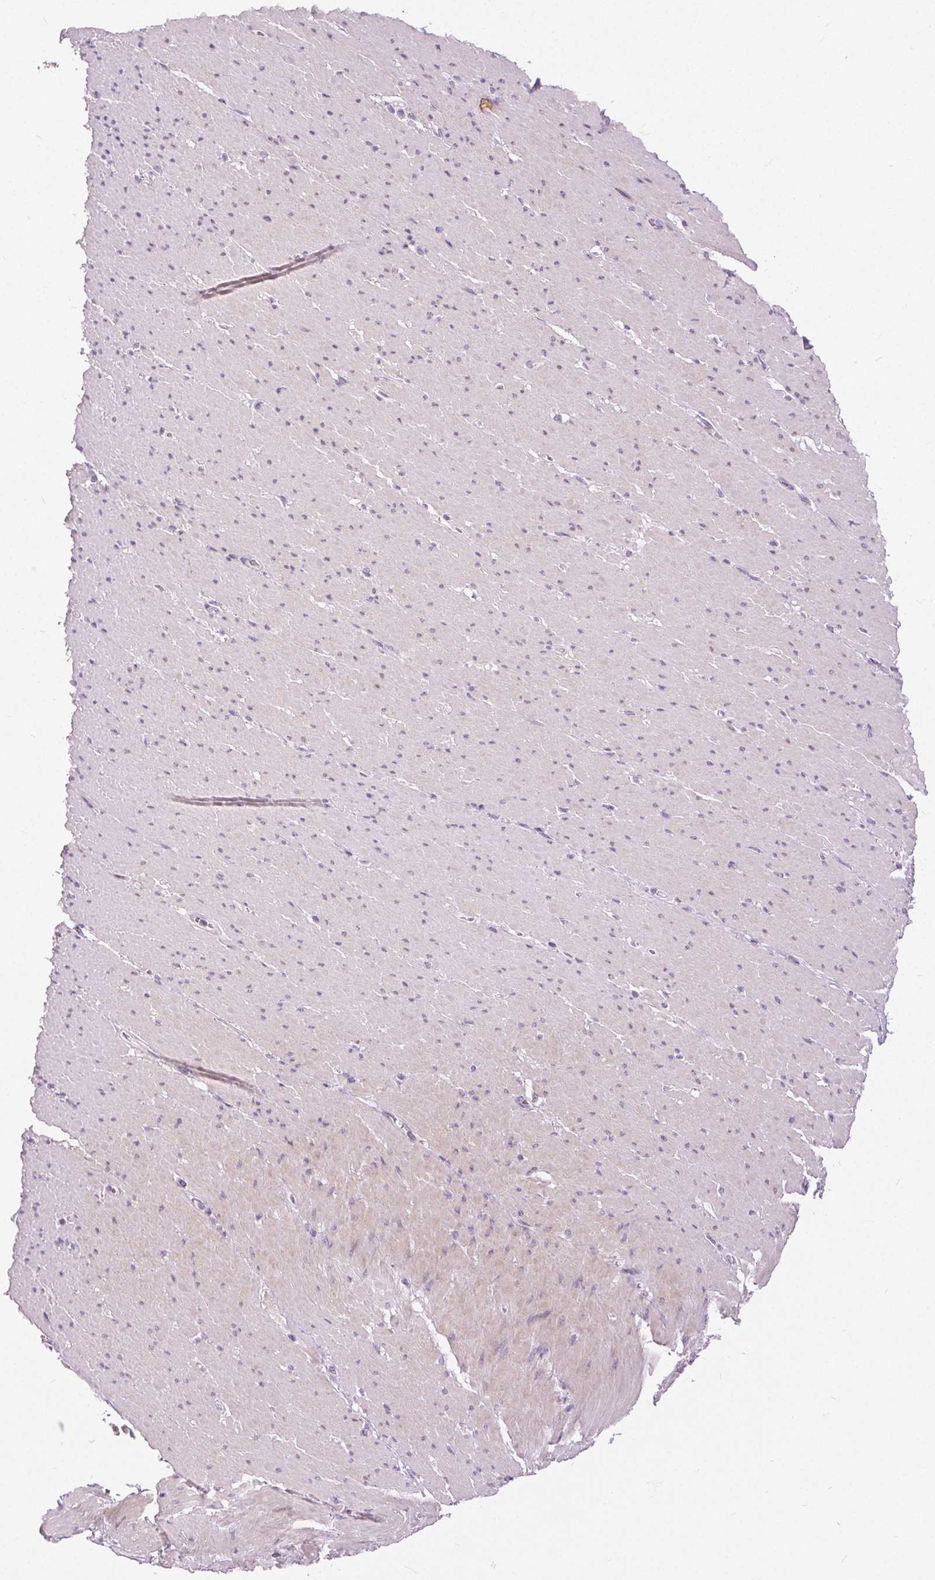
{"staining": {"intensity": "negative", "quantity": "none", "location": "none"}, "tissue": "smooth muscle", "cell_type": "Smooth muscle cells", "image_type": "normal", "snomed": [{"axis": "morphology", "description": "Normal tissue, NOS"}, {"axis": "topography", "description": "Smooth muscle"}, {"axis": "topography", "description": "Rectum"}], "caption": "Immunohistochemistry micrograph of benign smooth muscle: human smooth muscle stained with DAB demonstrates no significant protein positivity in smooth muscle cells.", "gene": "DSG3", "patient": {"sex": "male", "age": 53}}